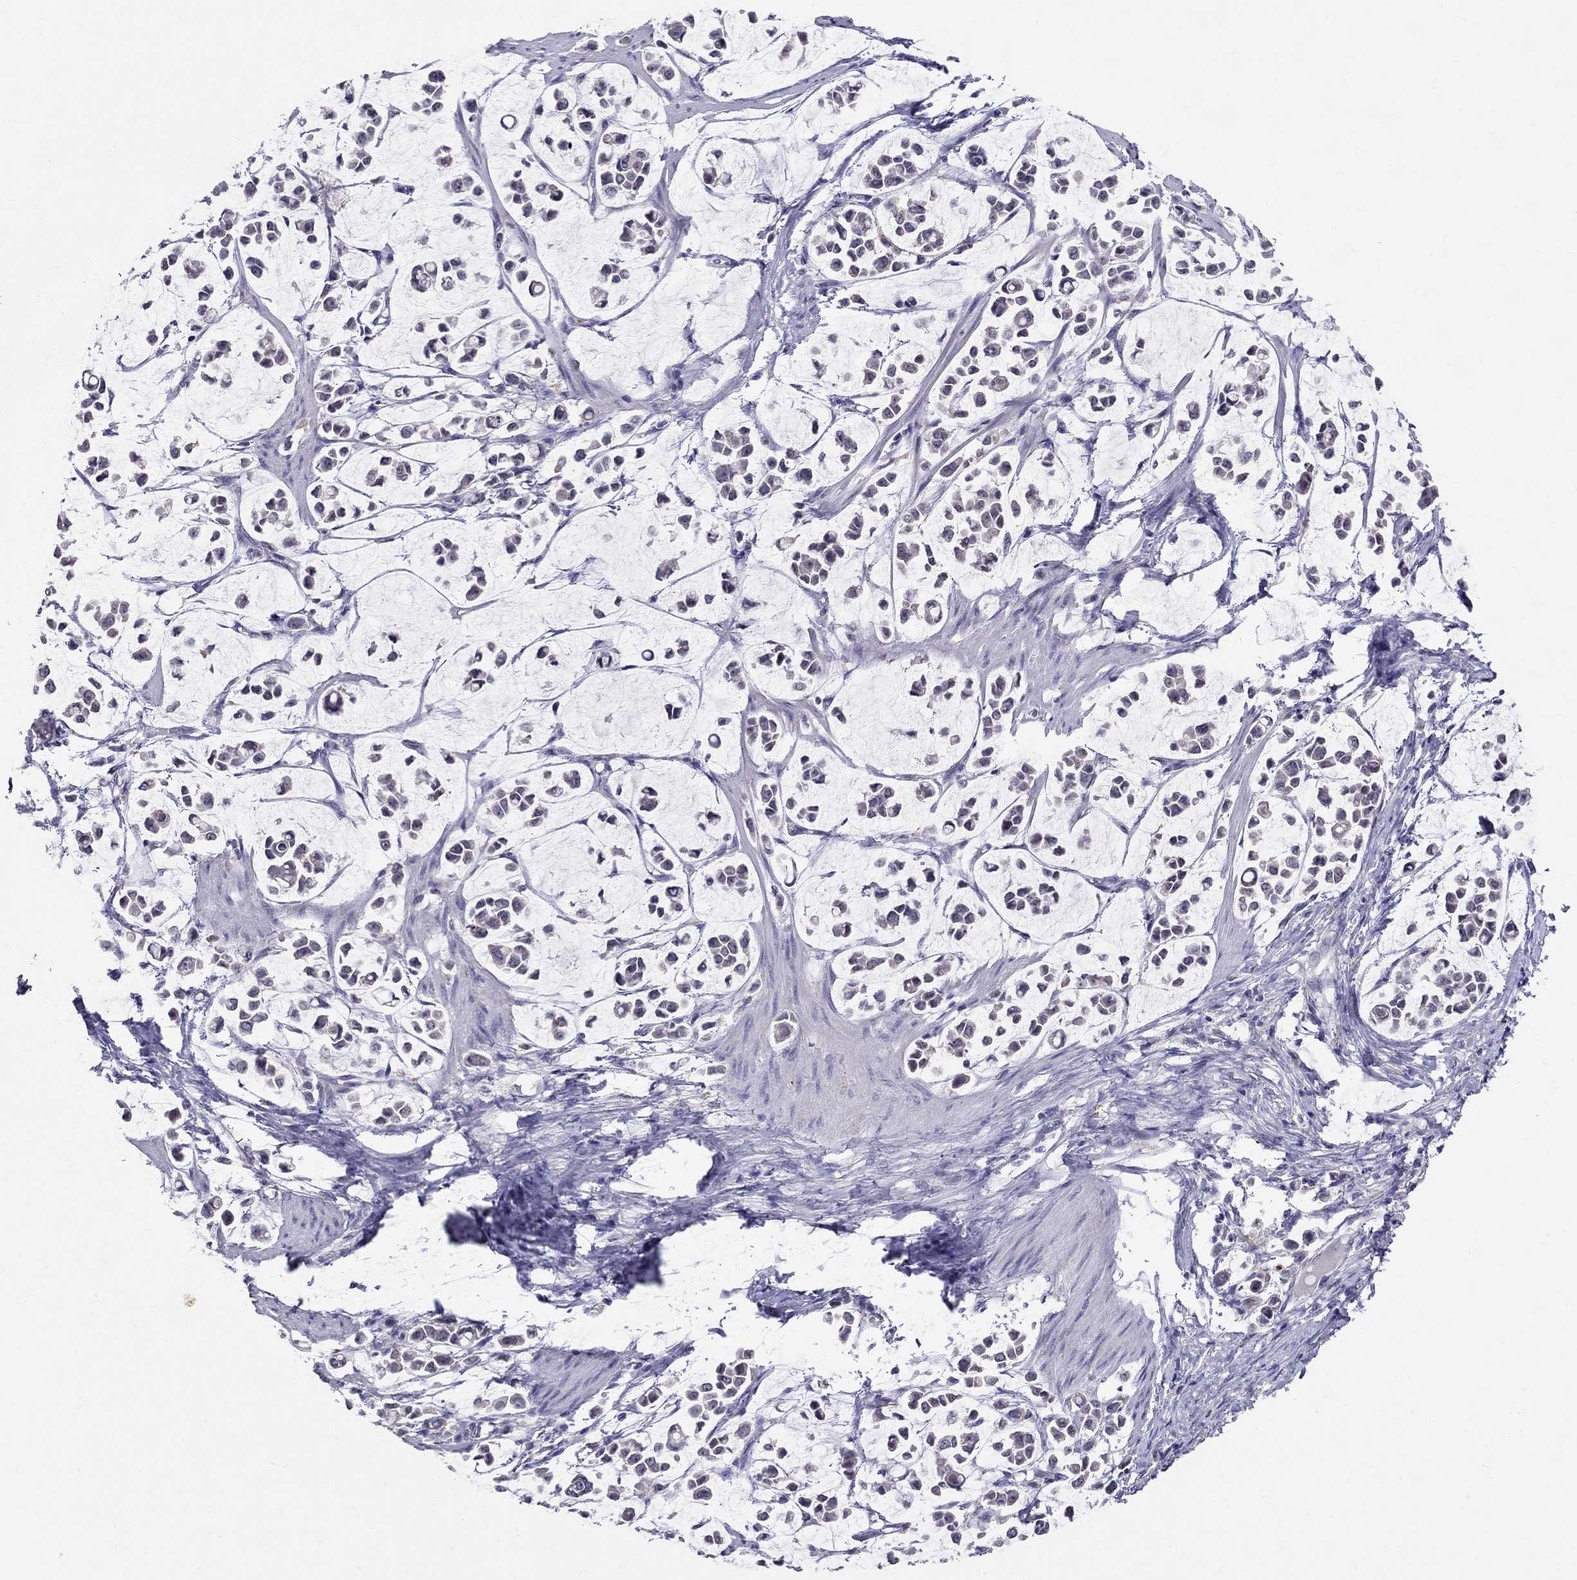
{"staining": {"intensity": "negative", "quantity": "none", "location": "none"}, "tissue": "stomach cancer", "cell_type": "Tumor cells", "image_type": "cancer", "snomed": [{"axis": "morphology", "description": "Adenocarcinoma, NOS"}, {"axis": "topography", "description": "Stomach"}], "caption": "Tumor cells show no significant protein positivity in stomach adenocarcinoma. (DAB immunohistochemistry (IHC) with hematoxylin counter stain).", "gene": "MYO3B", "patient": {"sex": "male", "age": 82}}